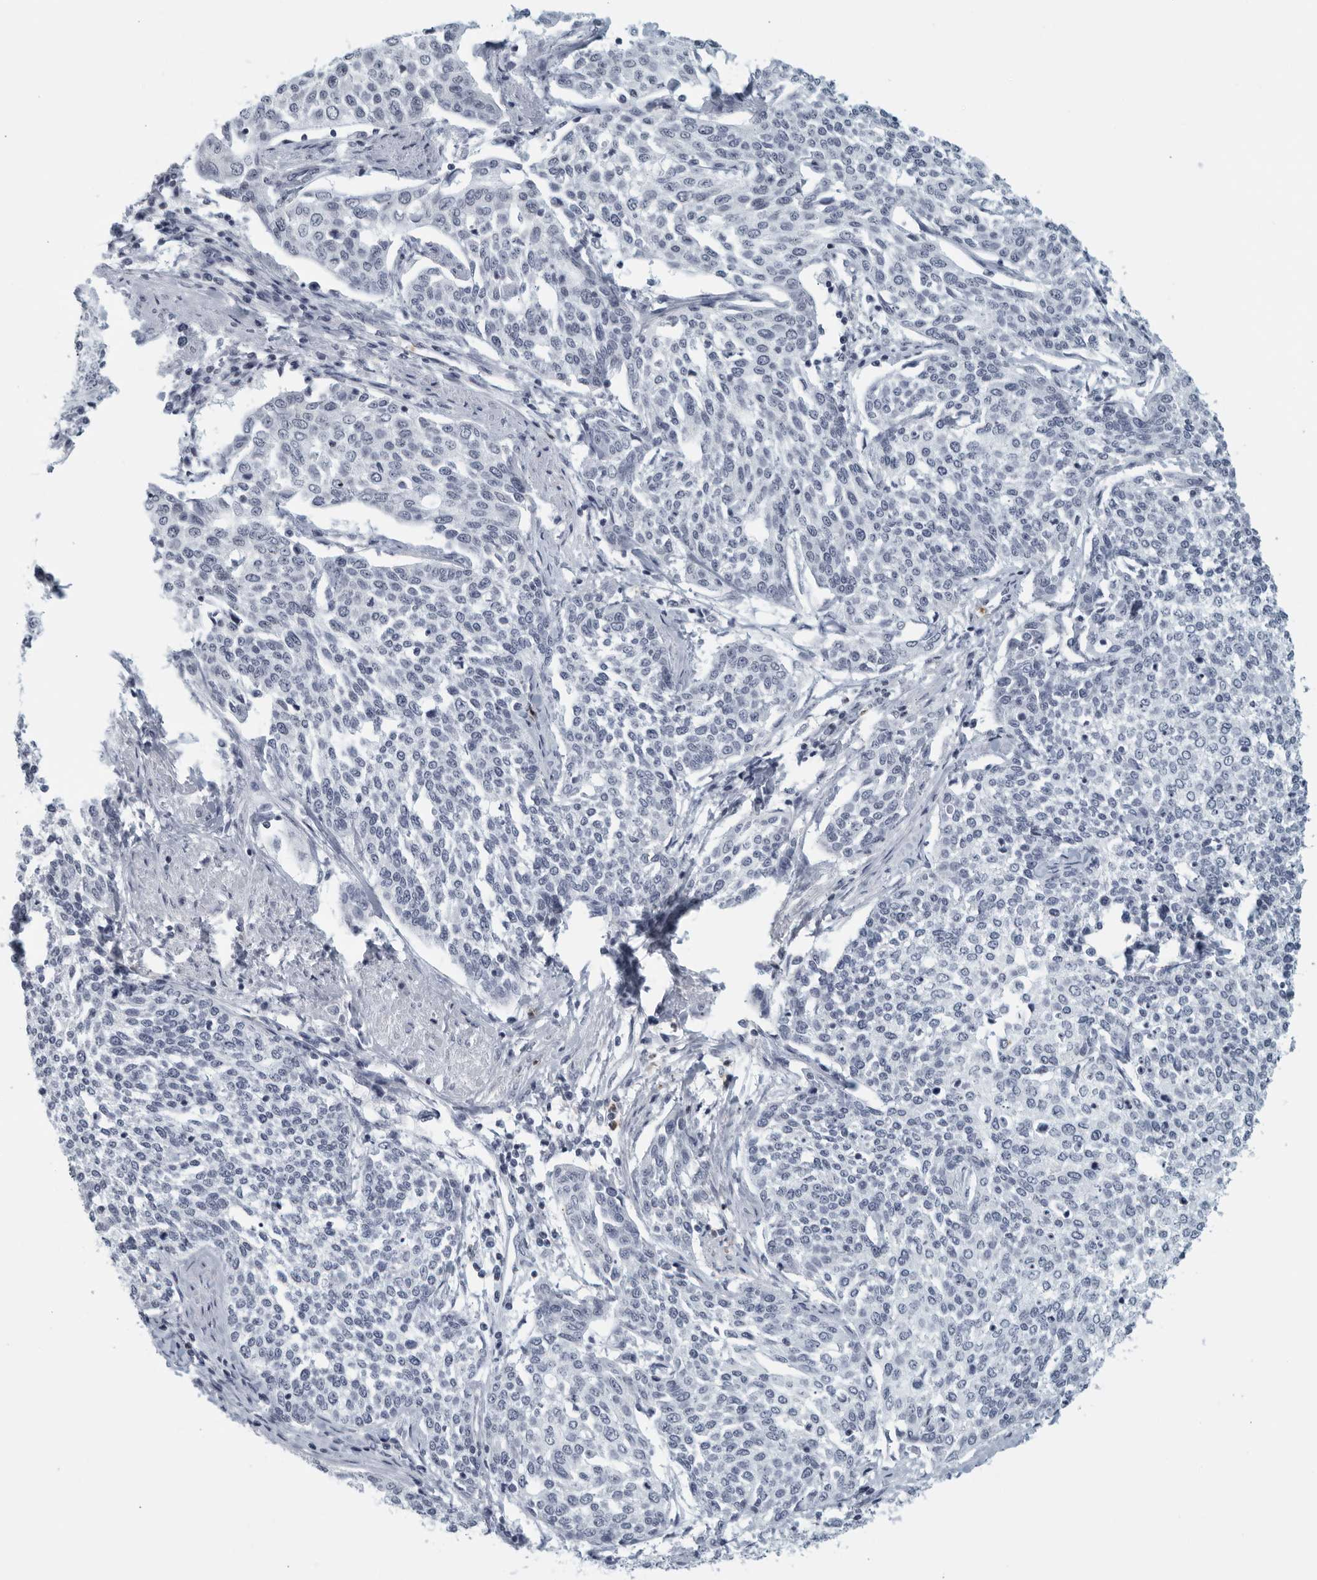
{"staining": {"intensity": "negative", "quantity": "none", "location": "none"}, "tissue": "cervical cancer", "cell_type": "Tumor cells", "image_type": "cancer", "snomed": [{"axis": "morphology", "description": "Squamous cell carcinoma, NOS"}, {"axis": "topography", "description": "Cervix"}], "caption": "Immunohistochemical staining of human cervical squamous cell carcinoma shows no significant expression in tumor cells.", "gene": "KLK7", "patient": {"sex": "female", "age": 34}}